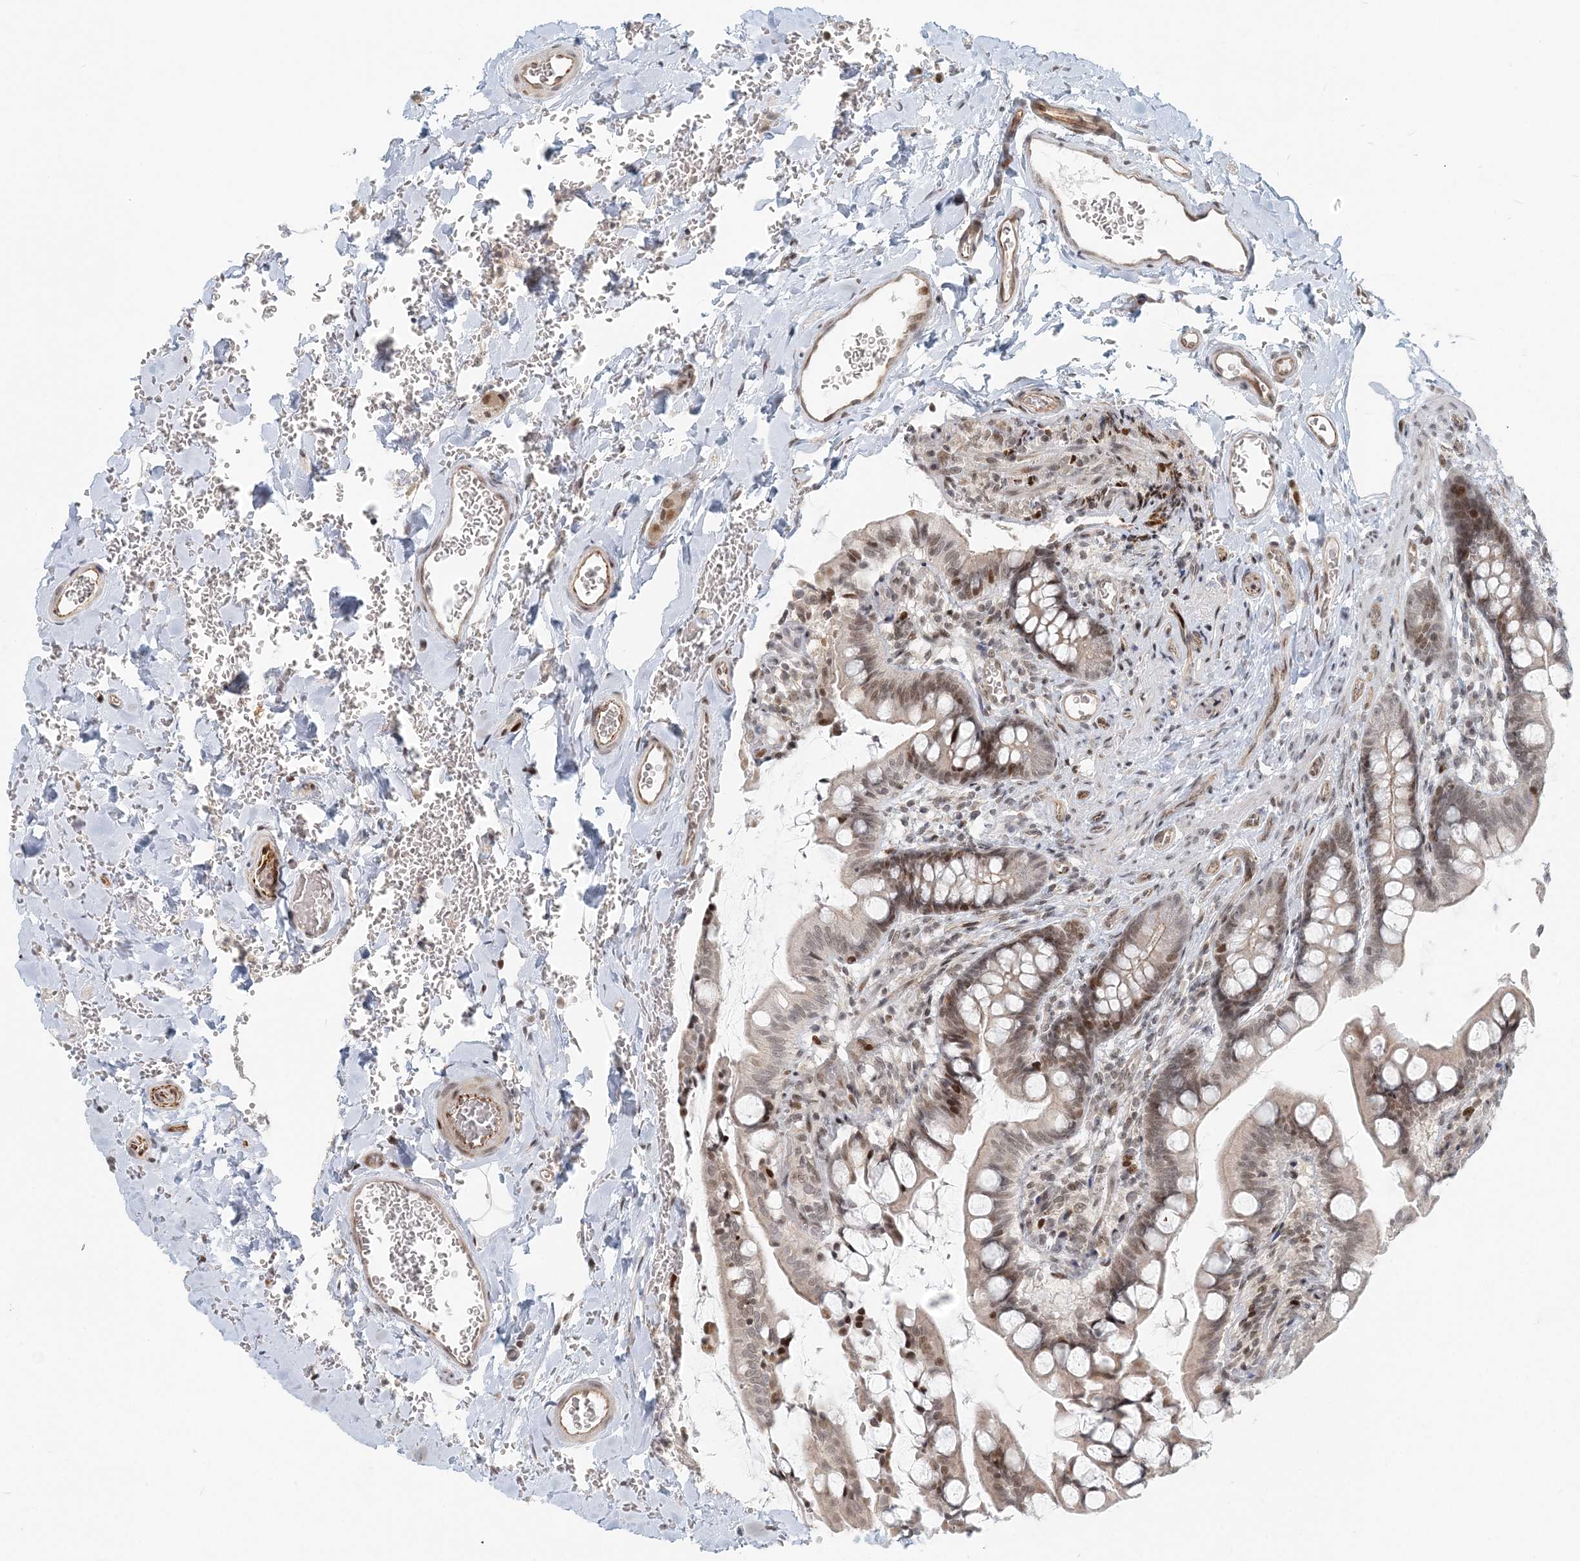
{"staining": {"intensity": "moderate", "quantity": "25%-75%", "location": "nuclear"}, "tissue": "small intestine", "cell_type": "Glandular cells", "image_type": "normal", "snomed": [{"axis": "morphology", "description": "Normal tissue, NOS"}, {"axis": "topography", "description": "Small intestine"}], "caption": "Moderate nuclear staining for a protein is appreciated in about 25%-75% of glandular cells of benign small intestine using immunohistochemistry.", "gene": "BAZ1B", "patient": {"sex": "male", "age": 52}}